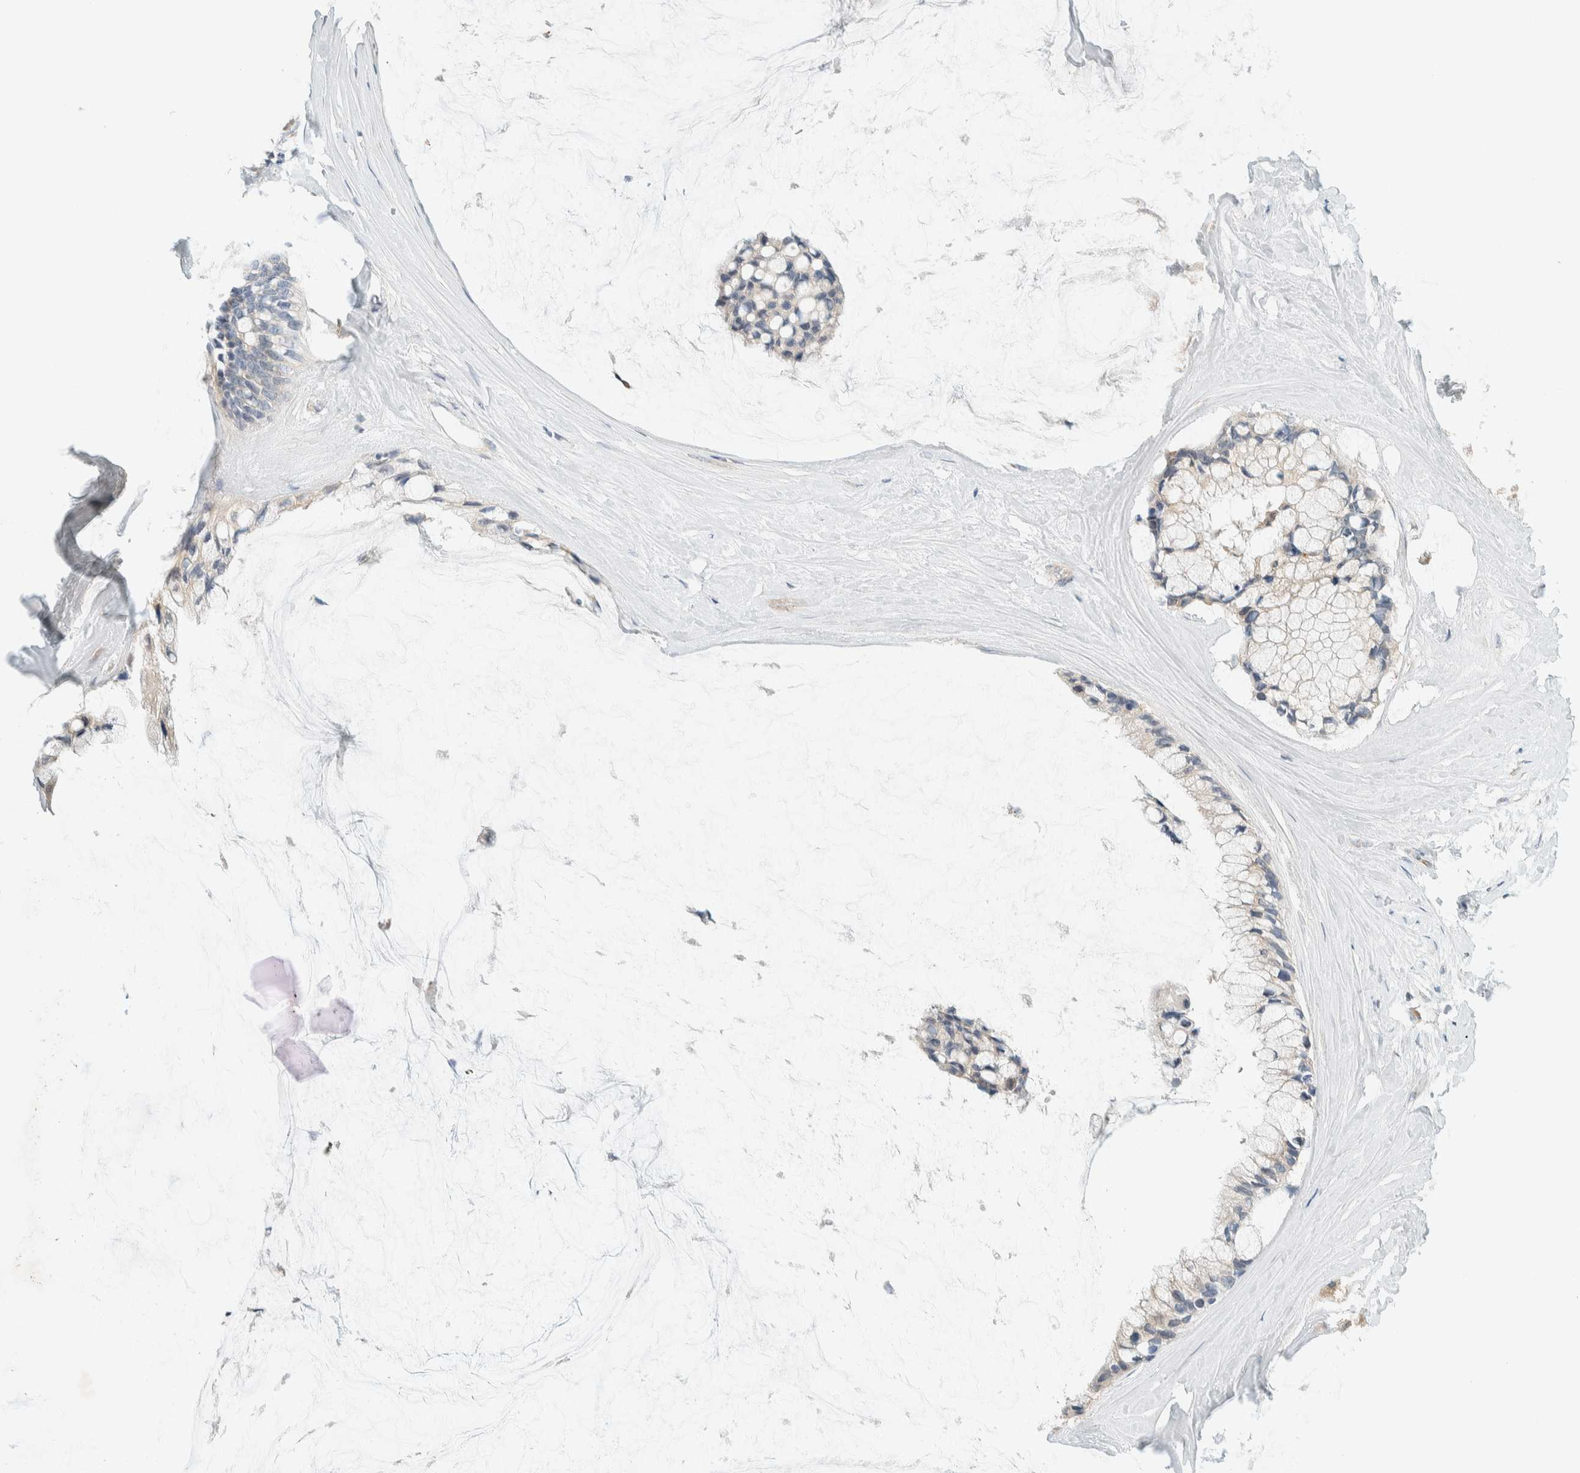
{"staining": {"intensity": "weak", "quantity": "<25%", "location": "cytoplasmic/membranous"}, "tissue": "ovarian cancer", "cell_type": "Tumor cells", "image_type": "cancer", "snomed": [{"axis": "morphology", "description": "Cystadenocarcinoma, mucinous, NOS"}, {"axis": "topography", "description": "Ovary"}], "caption": "High power microscopy micrograph of an immunohistochemistry micrograph of ovarian cancer, revealing no significant expression in tumor cells.", "gene": "SUMF2", "patient": {"sex": "female", "age": 39}}